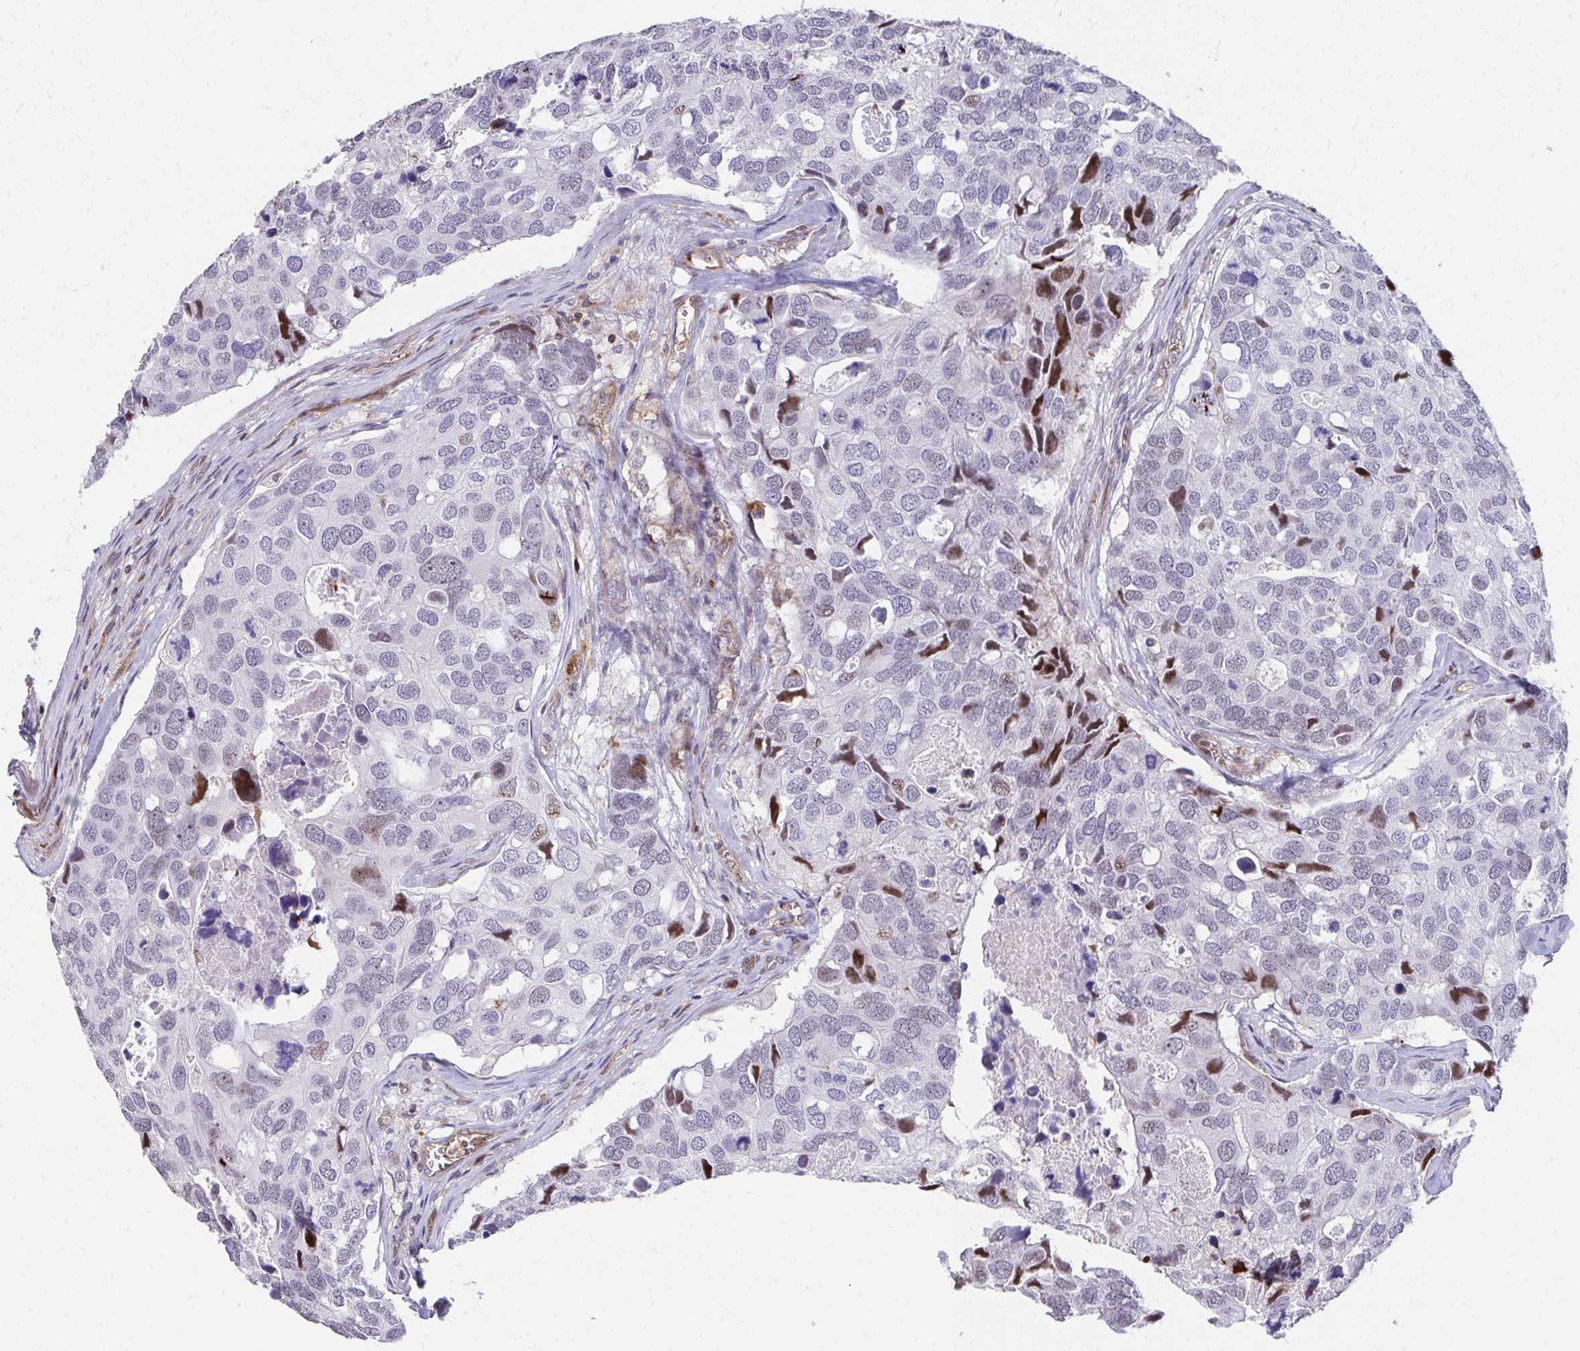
{"staining": {"intensity": "moderate", "quantity": "<25%", "location": "nuclear"}, "tissue": "breast cancer", "cell_type": "Tumor cells", "image_type": "cancer", "snomed": [{"axis": "morphology", "description": "Duct carcinoma"}, {"axis": "topography", "description": "Breast"}], "caption": "About <25% of tumor cells in human breast infiltrating ductal carcinoma show moderate nuclear protein expression as visualized by brown immunohistochemical staining.", "gene": "FOXN3", "patient": {"sex": "female", "age": 83}}